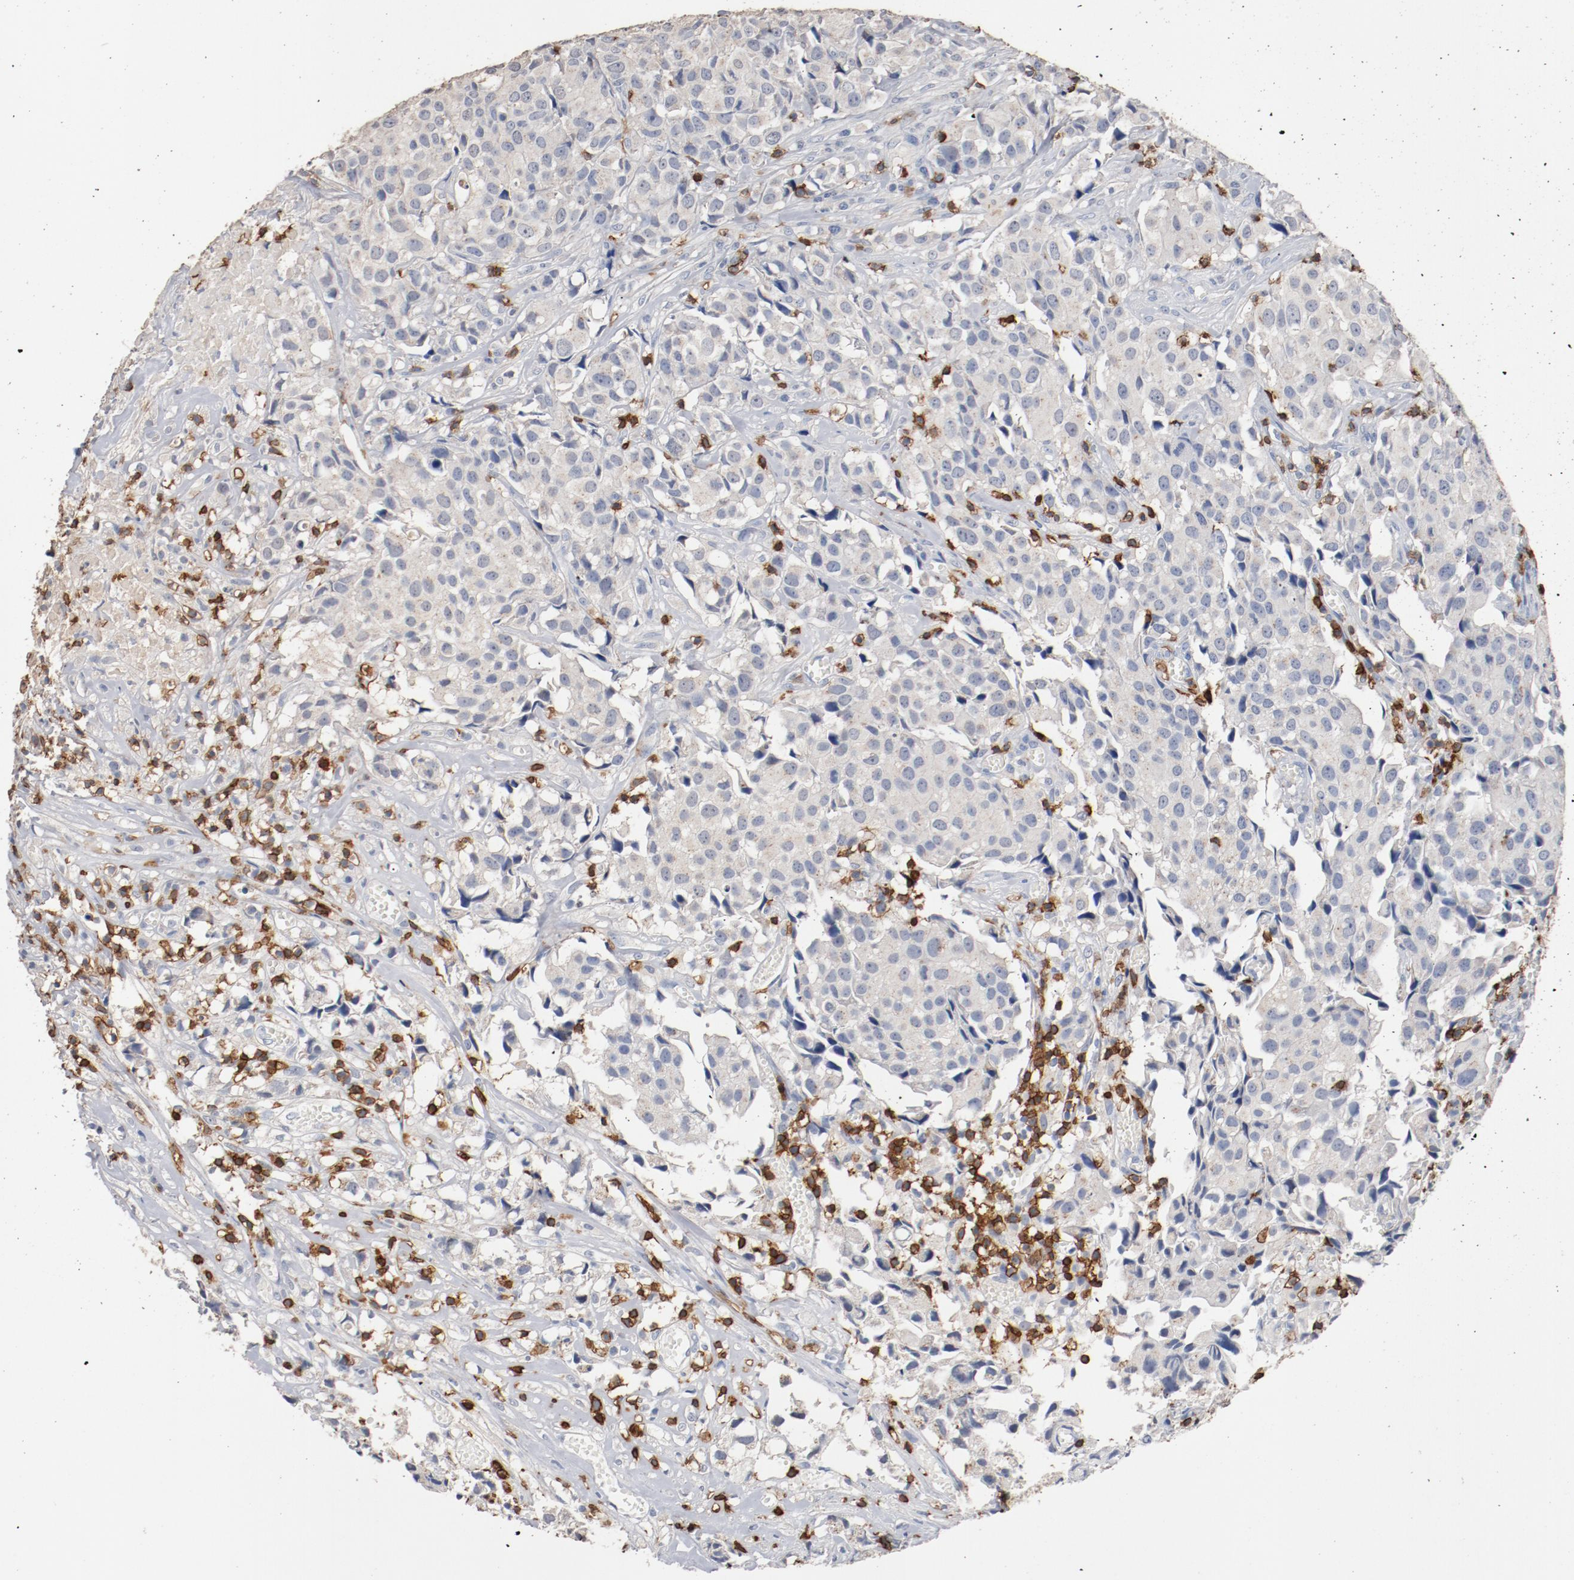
{"staining": {"intensity": "negative", "quantity": "none", "location": "none"}, "tissue": "urothelial cancer", "cell_type": "Tumor cells", "image_type": "cancer", "snomed": [{"axis": "morphology", "description": "Urothelial carcinoma, High grade"}, {"axis": "topography", "description": "Urinary bladder"}], "caption": "Immunohistochemistry (IHC) of human urothelial cancer demonstrates no staining in tumor cells.", "gene": "CD247", "patient": {"sex": "female", "age": 75}}